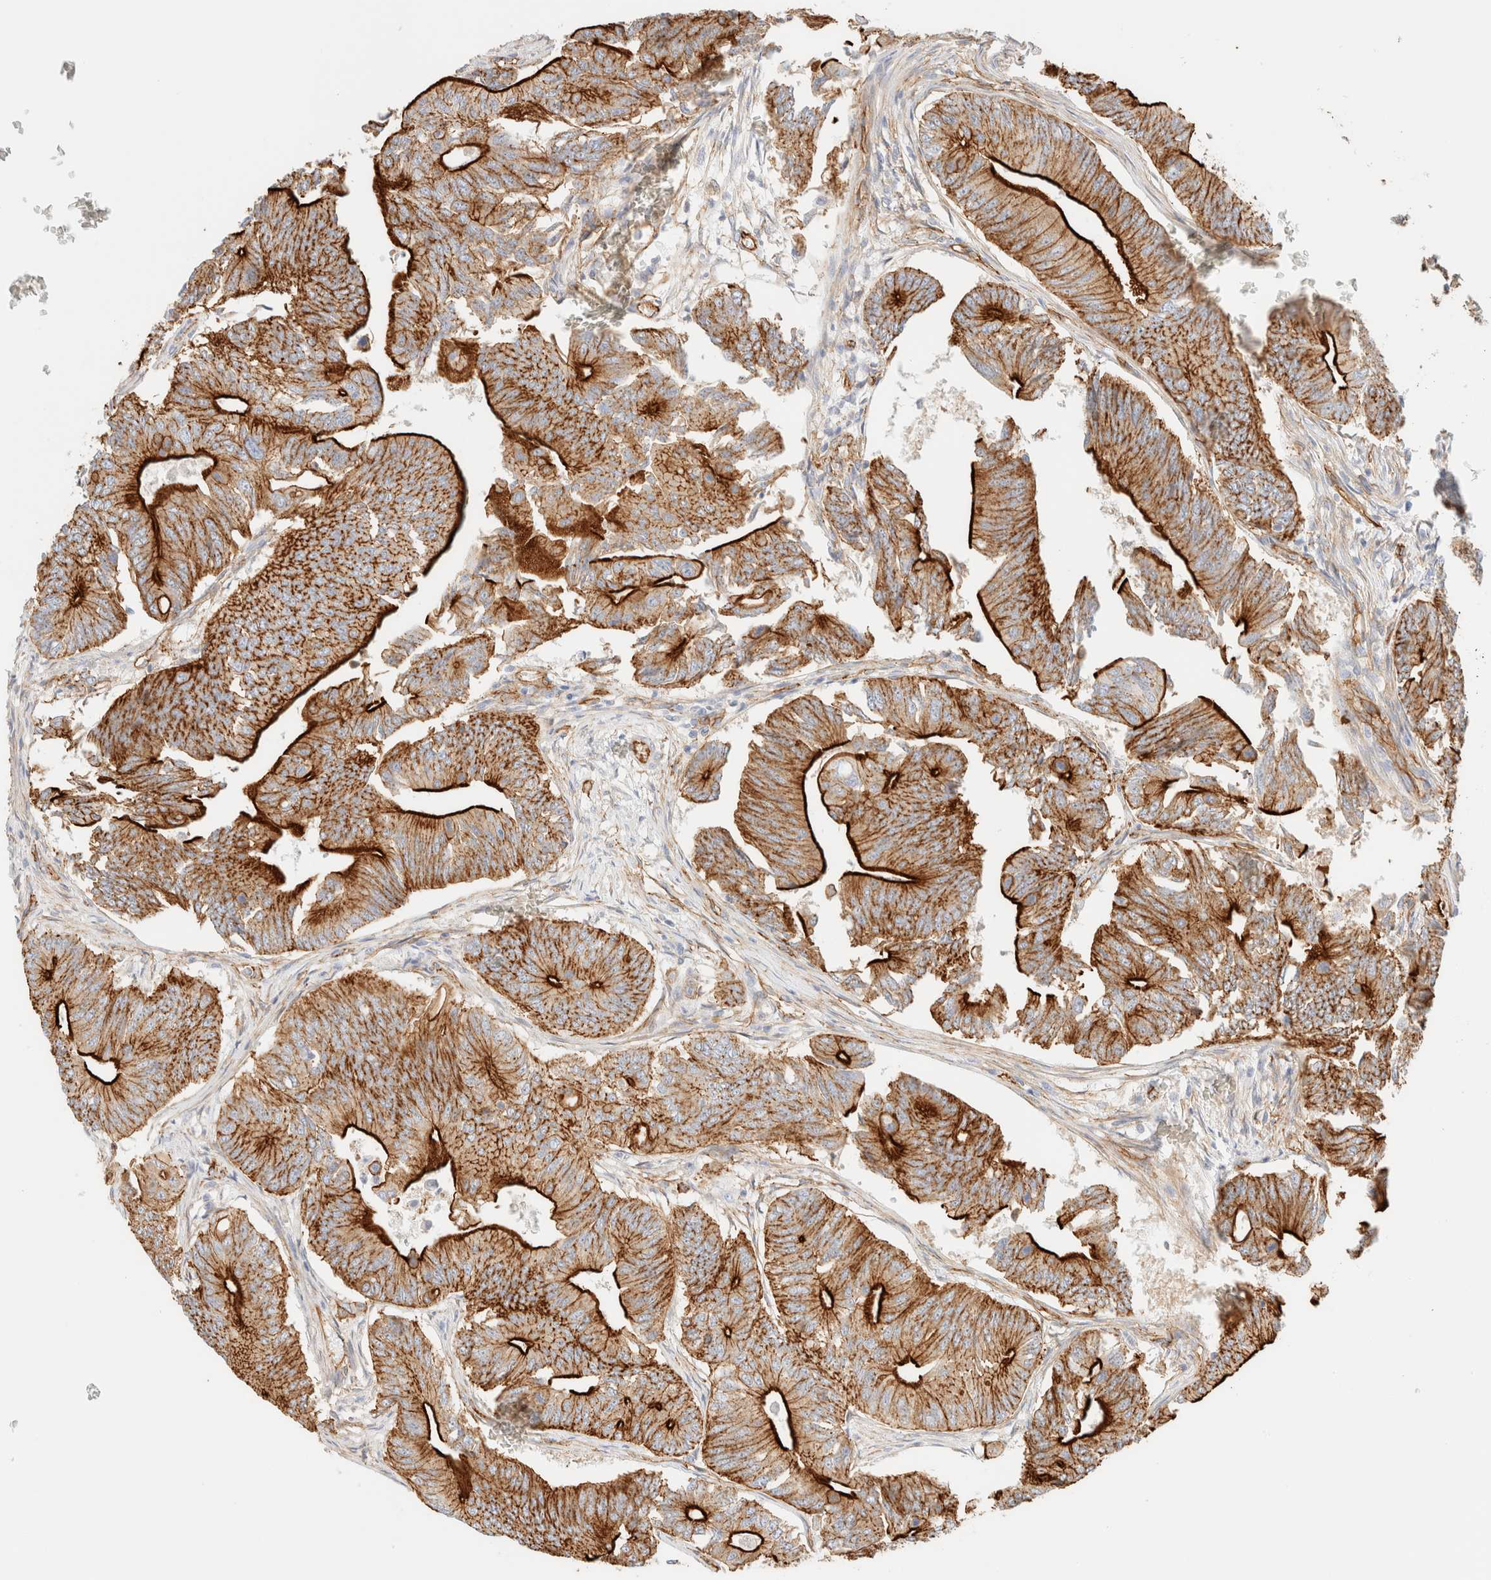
{"staining": {"intensity": "strong", "quantity": ">75%", "location": "cytoplasmic/membranous"}, "tissue": "colorectal cancer", "cell_type": "Tumor cells", "image_type": "cancer", "snomed": [{"axis": "morphology", "description": "Adenoma, NOS"}, {"axis": "morphology", "description": "Adenocarcinoma, NOS"}, {"axis": "topography", "description": "Colon"}], "caption": "Colorectal cancer was stained to show a protein in brown. There is high levels of strong cytoplasmic/membranous staining in approximately >75% of tumor cells.", "gene": "CYB5R4", "patient": {"sex": "male", "age": 79}}